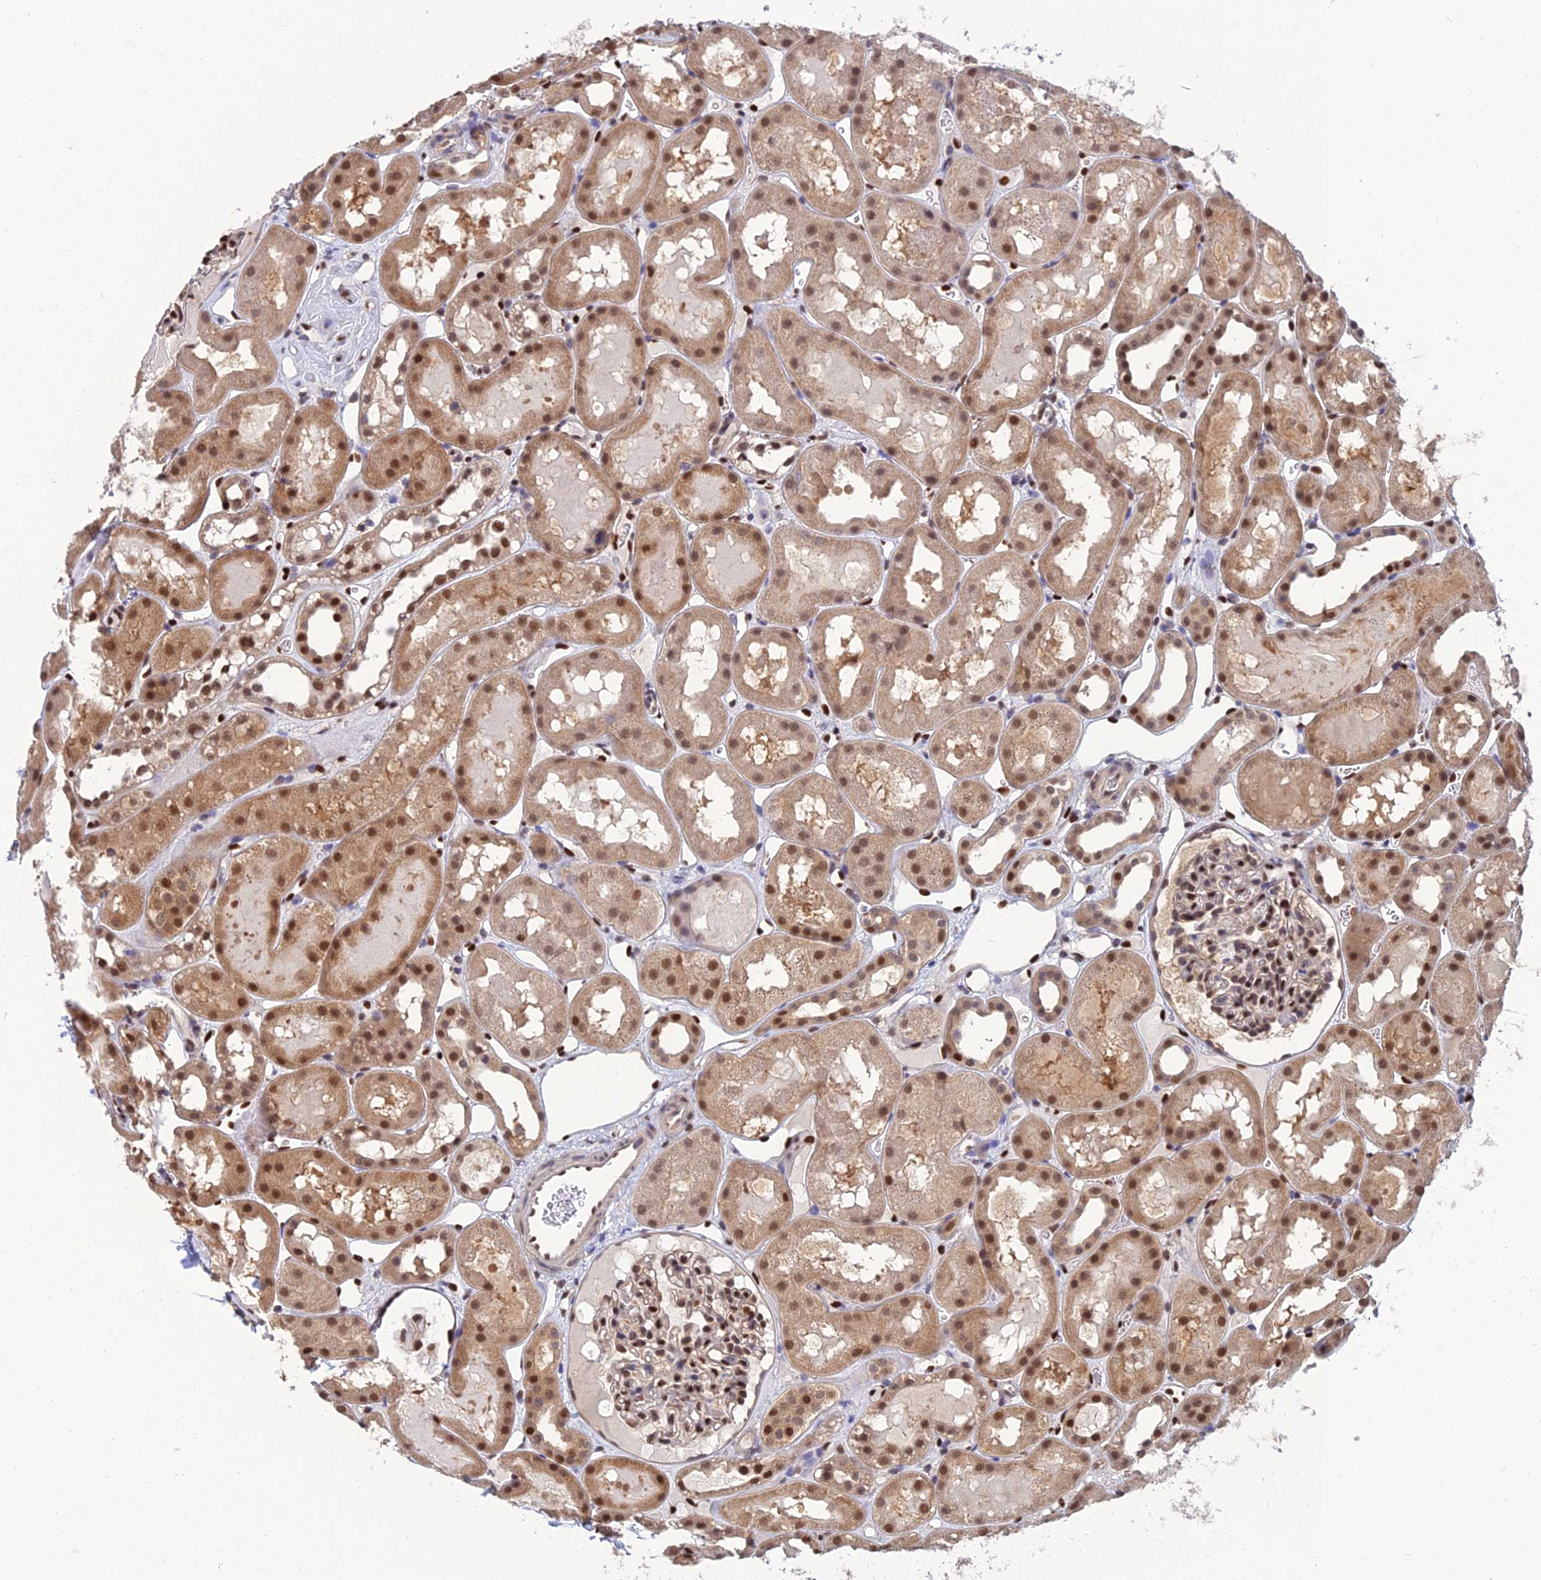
{"staining": {"intensity": "strong", "quantity": "25%-75%", "location": "nuclear"}, "tissue": "kidney", "cell_type": "Cells in glomeruli", "image_type": "normal", "snomed": [{"axis": "morphology", "description": "Normal tissue, NOS"}, {"axis": "topography", "description": "Kidney"}, {"axis": "topography", "description": "Urinary bladder"}], "caption": "Immunohistochemistry (IHC) of benign human kidney exhibits high levels of strong nuclear positivity in approximately 25%-75% of cells in glomeruli.", "gene": "DNPEP", "patient": {"sex": "male", "age": 16}}